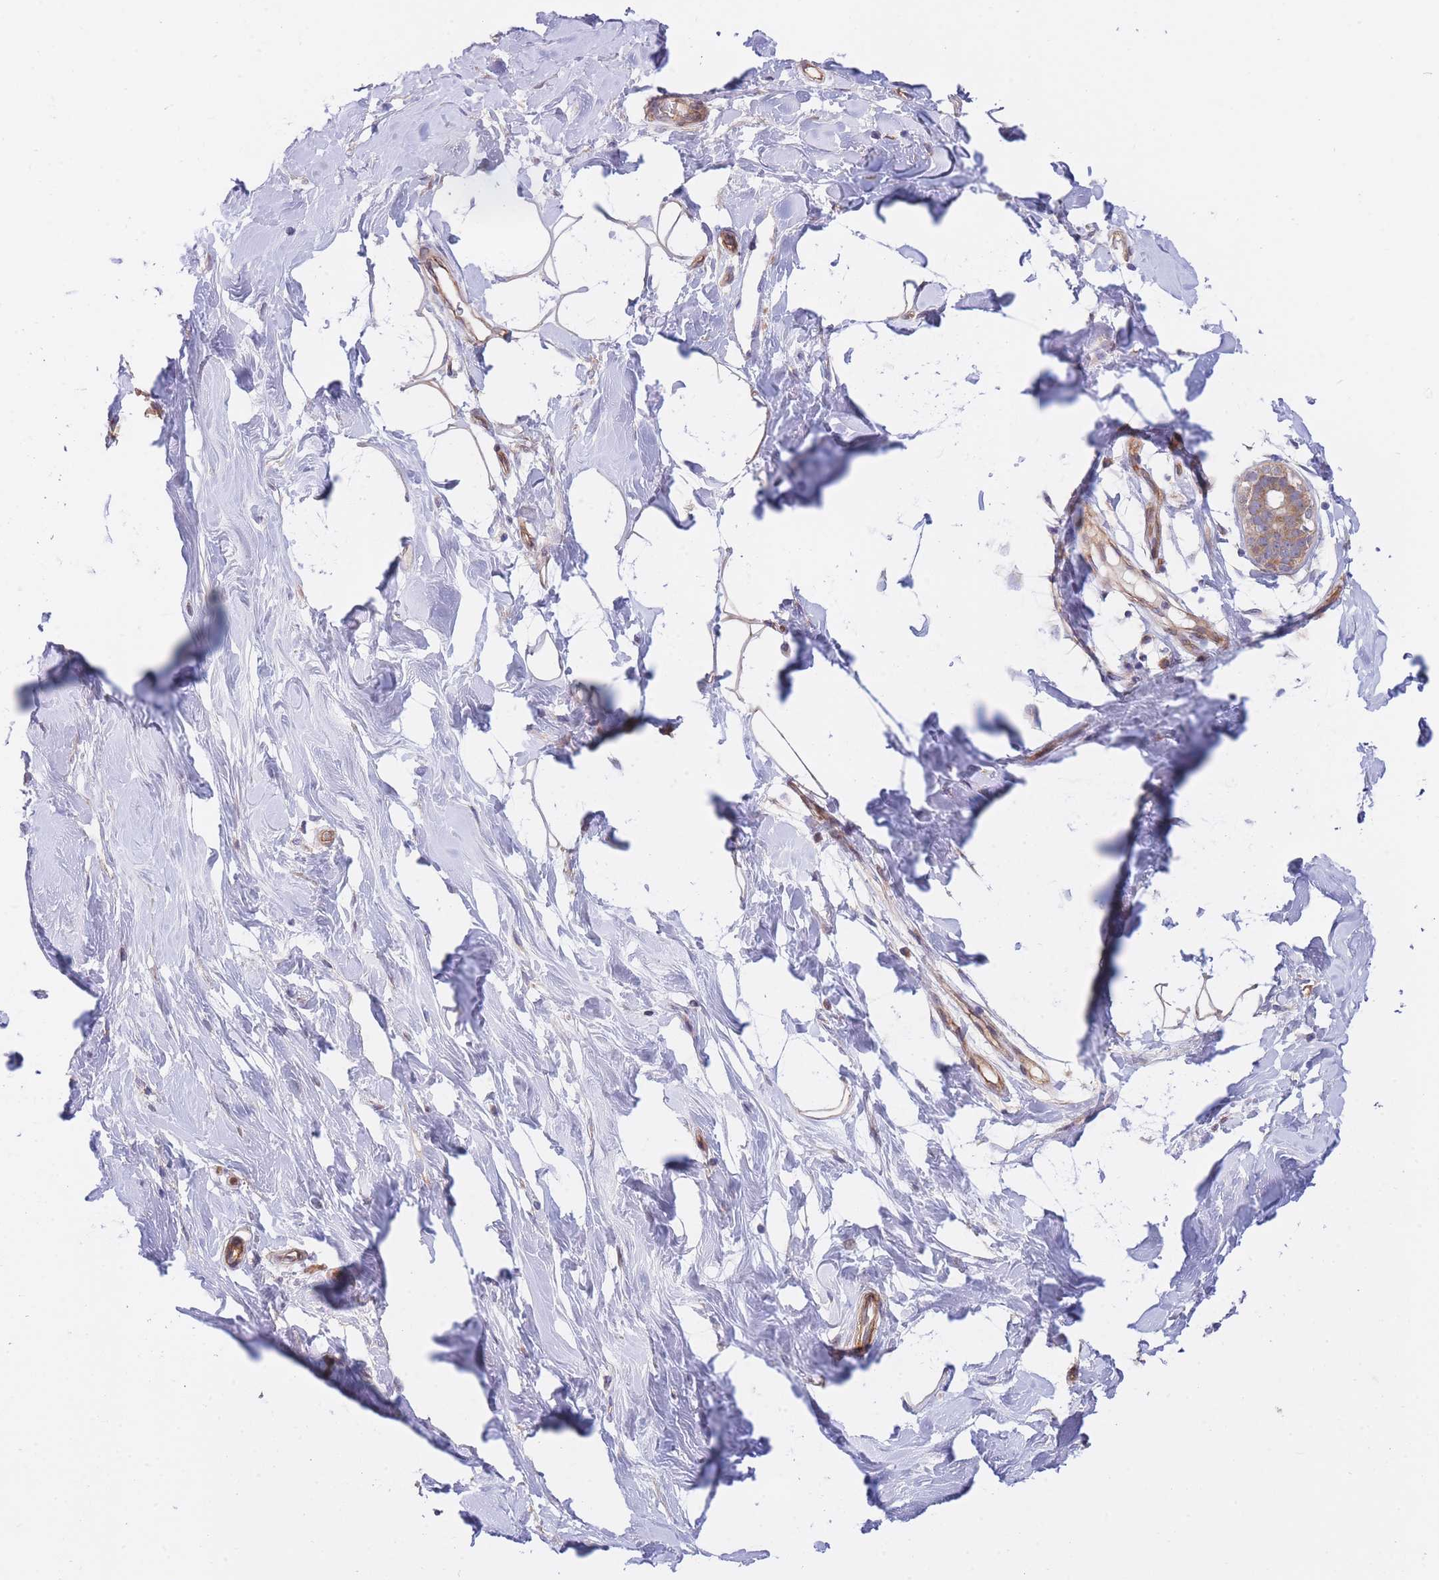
{"staining": {"intensity": "negative", "quantity": "none", "location": "none"}, "tissue": "adipose tissue", "cell_type": "Adipocytes", "image_type": "normal", "snomed": [{"axis": "morphology", "description": "Normal tissue, NOS"}, {"axis": "topography", "description": "Breast"}], "caption": "This photomicrograph is of normal adipose tissue stained with IHC to label a protein in brown with the nuclei are counter-stained blue. There is no expression in adipocytes. The staining was performed using DAB to visualize the protein expression in brown, while the nuclei were stained in blue with hematoxylin (Magnification: 20x).", "gene": "CHAC1", "patient": {"sex": "female", "age": 26}}